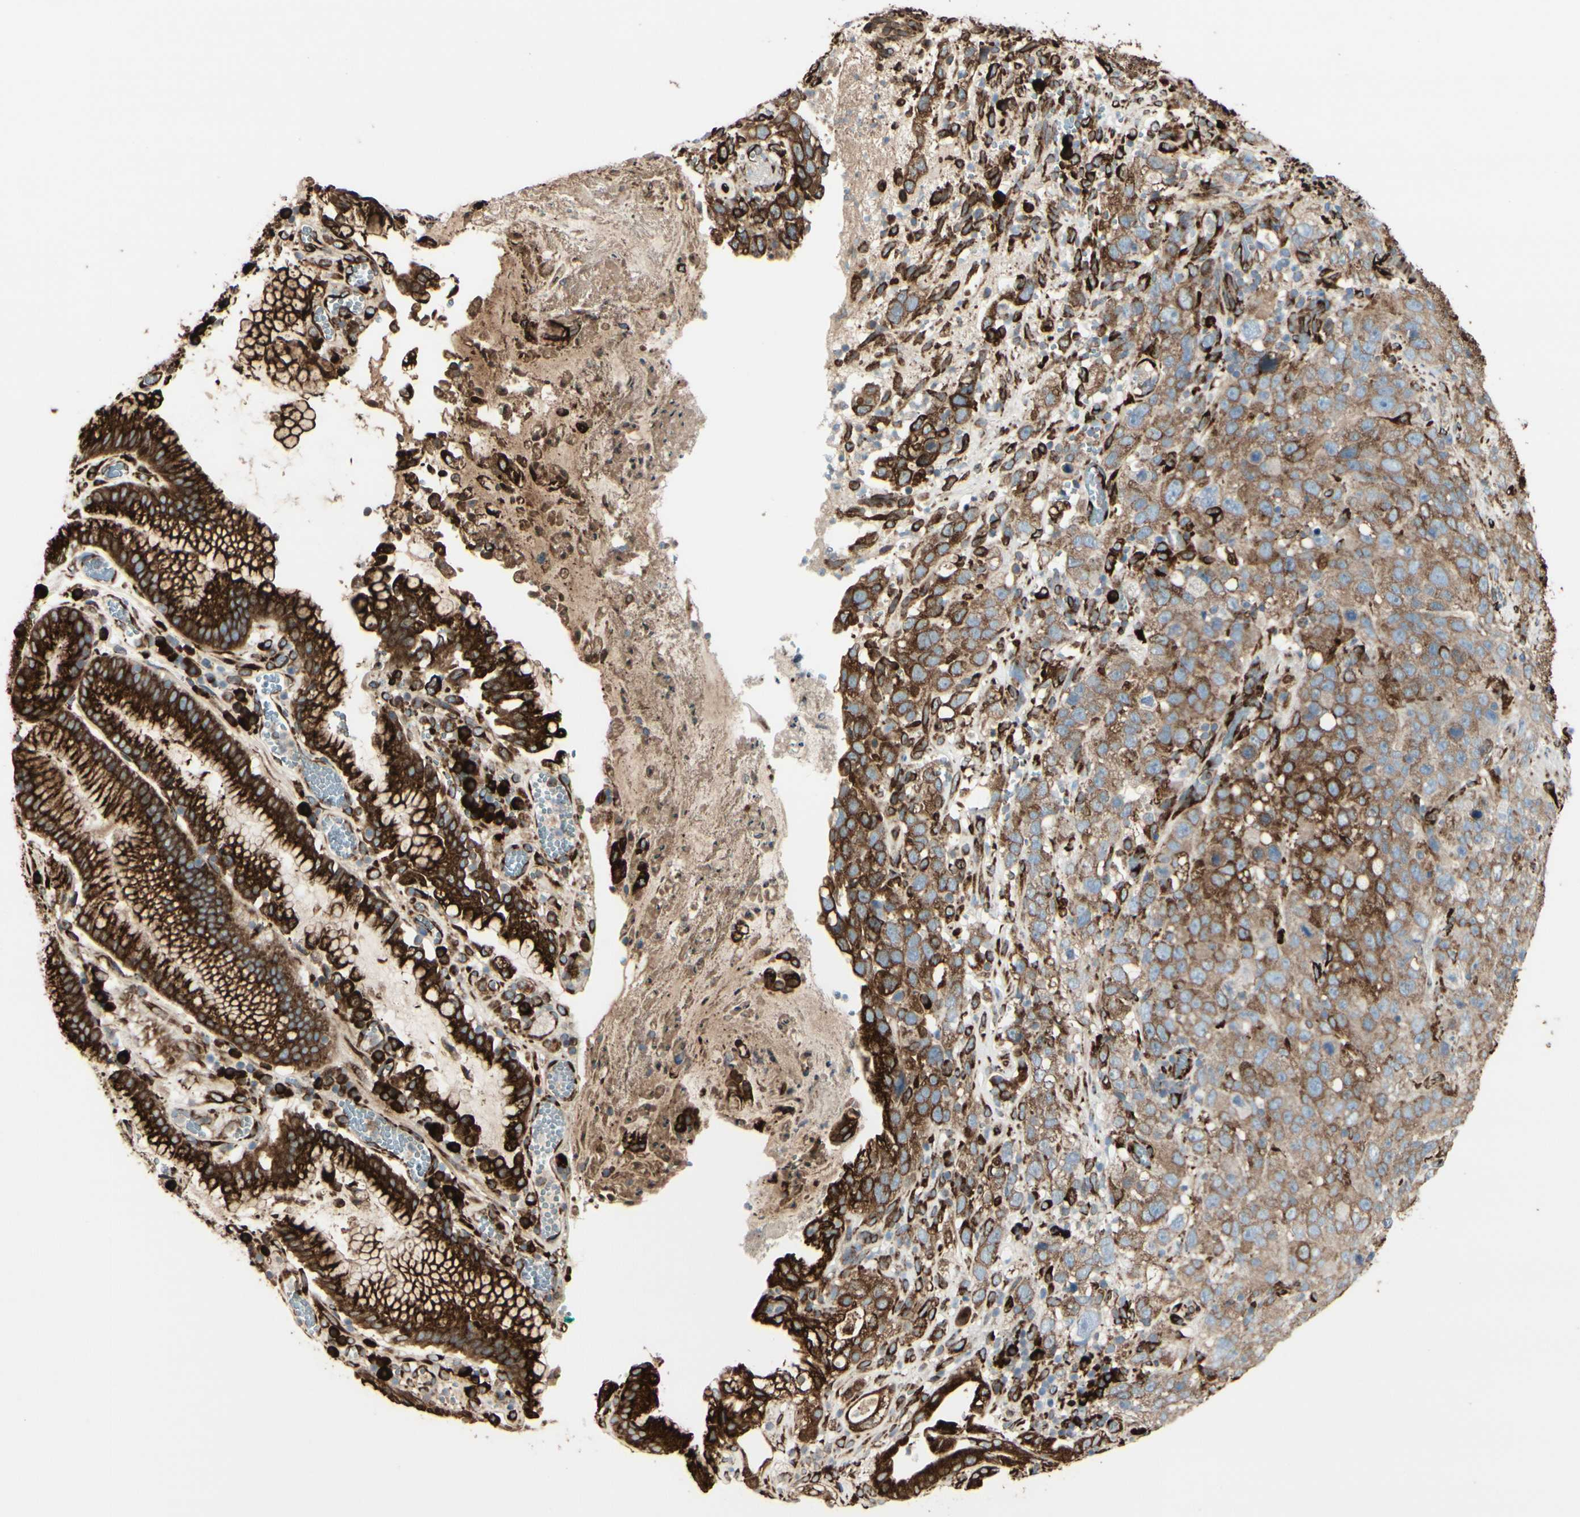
{"staining": {"intensity": "strong", "quantity": ">75%", "location": "cytoplasmic/membranous"}, "tissue": "stomach cancer", "cell_type": "Tumor cells", "image_type": "cancer", "snomed": [{"axis": "morphology", "description": "Normal tissue, NOS"}, {"axis": "morphology", "description": "Adenocarcinoma, NOS"}, {"axis": "topography", "description": "Stomach"}], "caption": "Immunohistochemical staining of stomach cancer shows strong cytoplasmic/membranous protein expression in approximately >75% of tumor cells.", "gene": "RRBP1", "patient": {"sex": "male", "age": 48}}